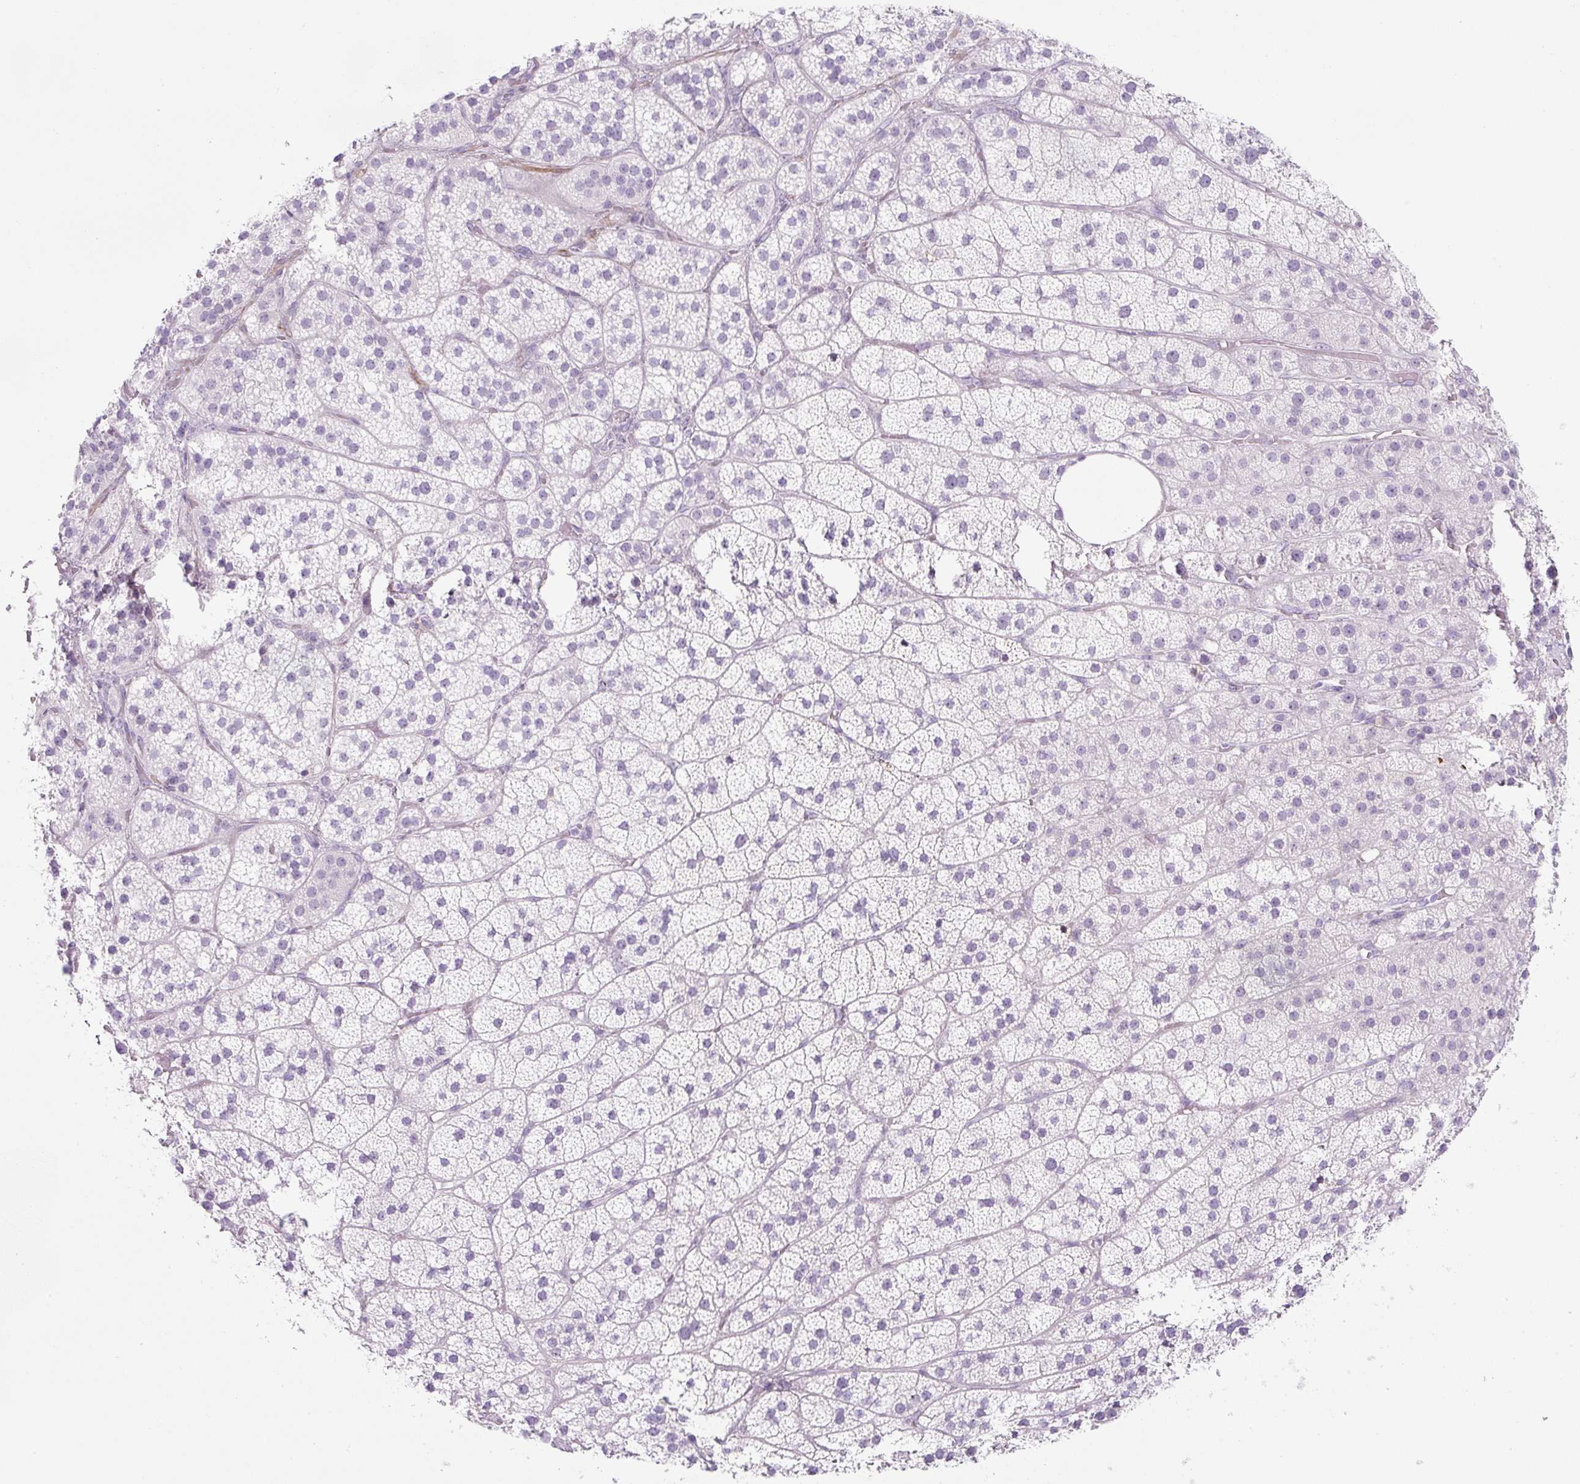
{"staining": {"intensity": "negative", "quantity": "none", "location": "none"}, "tissue": "adrenal gland", "cell_type": "Glandular cells", "image_type": "normal", "snomed": [{"axis": "morphology", "description": "Normal tissue, NOS"}, {"axis": "topography", "description": "Adrenal gland"}], "caption": "This is an immunohistochemistry micrograph of benign human adrenal gland. There is no staining in glandular cells.", "gene": "PRM1", "patient": {"sex": "male", "age": 57}}